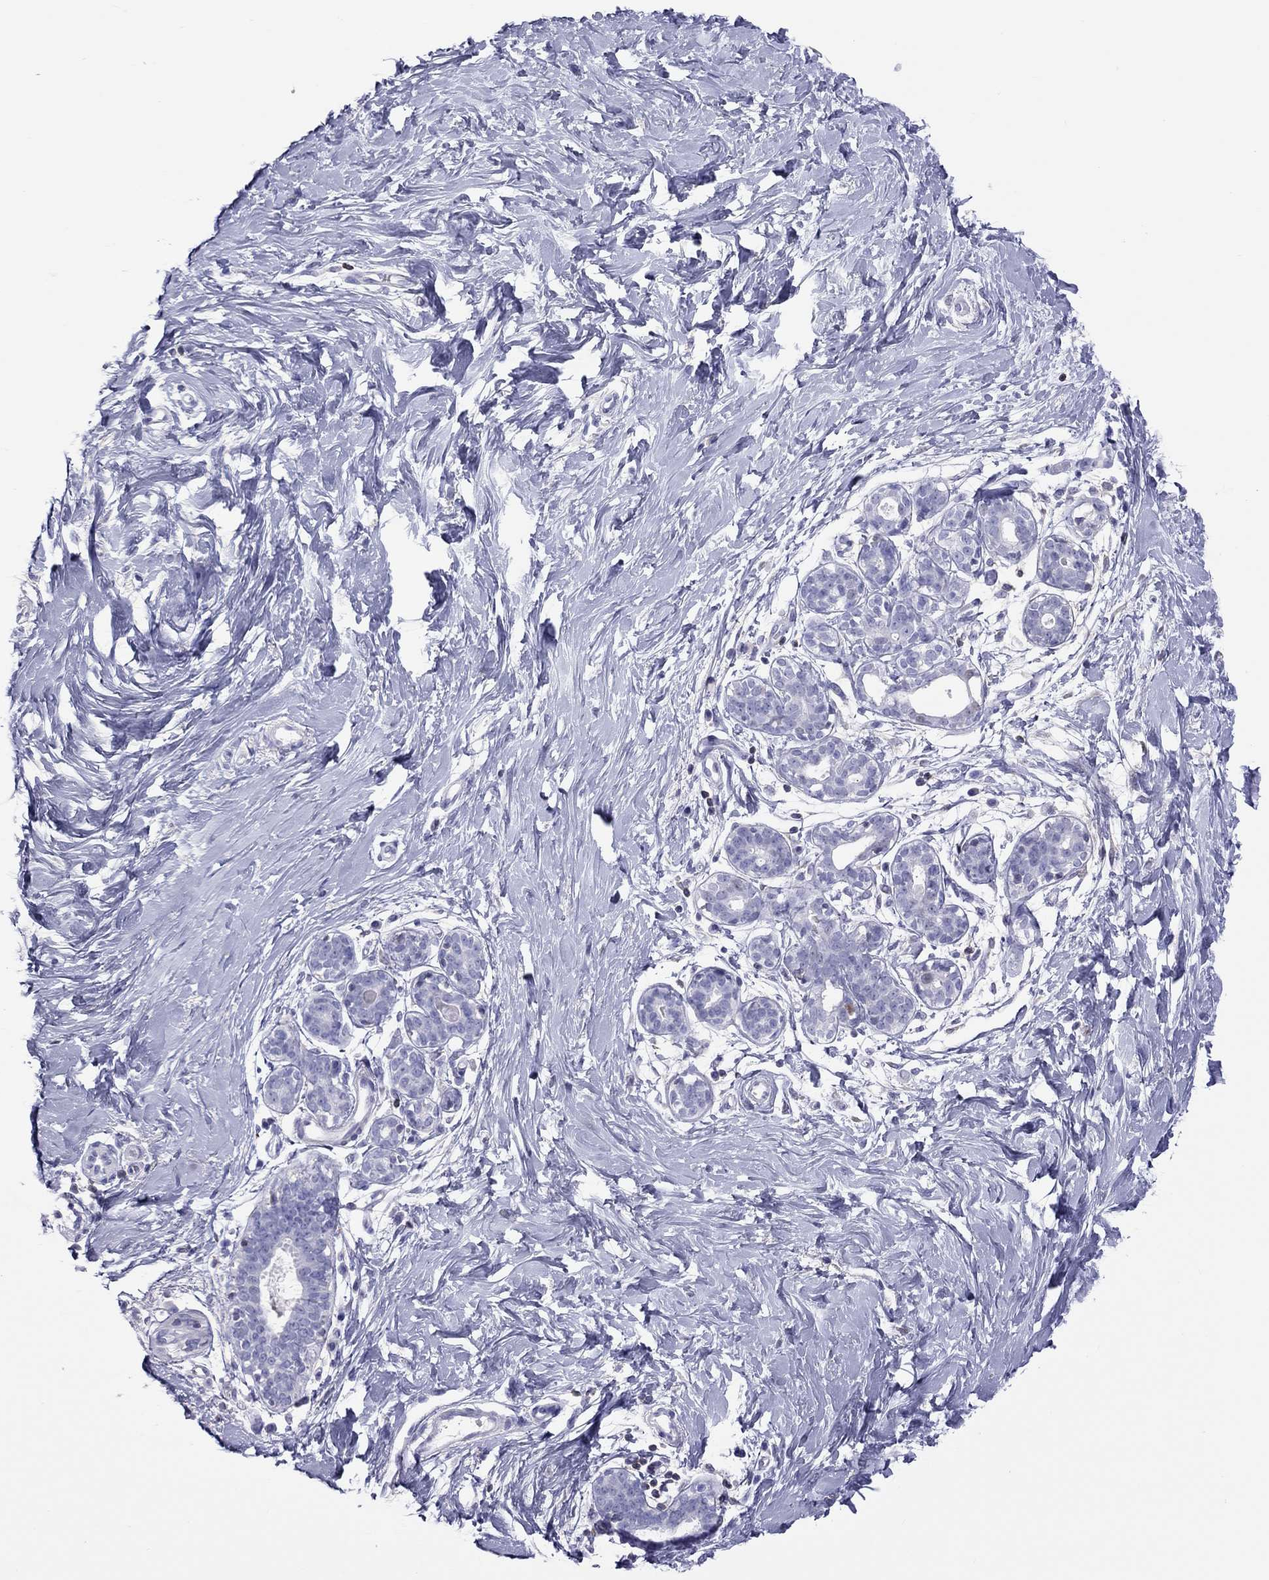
{"staining": {"intensity": "negative", "quantity": "none", "location": "none"}, "tissue": "breast", "cell_type": "Adipocytes", "image_type": "normal", "snomed": [{"axis": "morphology", "description": "Normal tissue, NOS"}, {"axis": "topography", "description": "Breast"}], "caption": "This is a histopathology image of IHC staining of normal breast, which shows no expression in adipocytes.", "gene": "STAG3", "patient": {"sex": "female", "age": 37}}